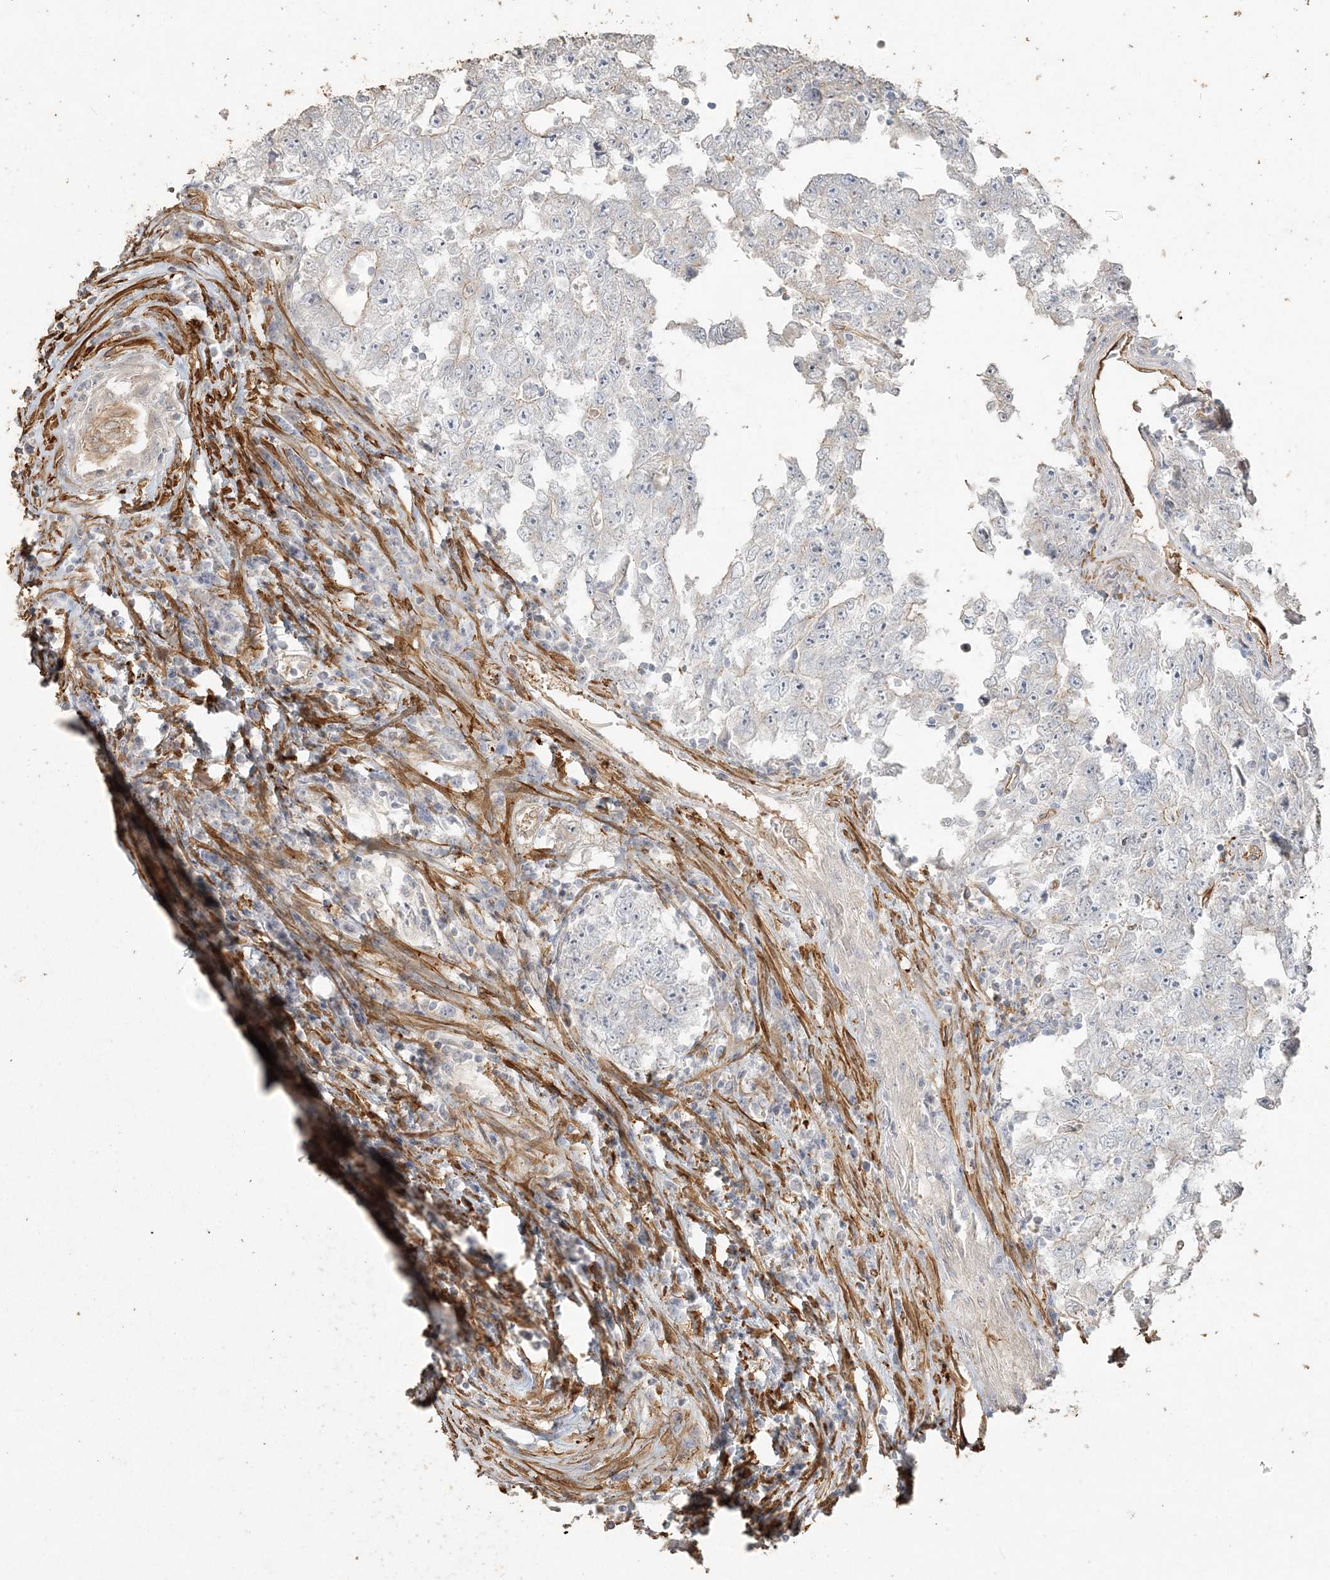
{"staining": {"intensity": "negative", "quantity": "none", "location": "none"}, "tissue": "testis cancer", "cell_type": "Tumor cells", "image_type": "cancer", "snomed": [{"axis": "morphology", "description": "Carcinoma, Embryonal, NOS"}, {"axis": "topography", "description": "Testis"}], "caption": "An immunohistochemistry (IHC) photomicrograph of testis embryonal carcinoma is shown. There is no staining in tumor cells of testis embryonal carcinoma.", "gene": "RNF145", "patient": {"sex": "male", "age": 25}}